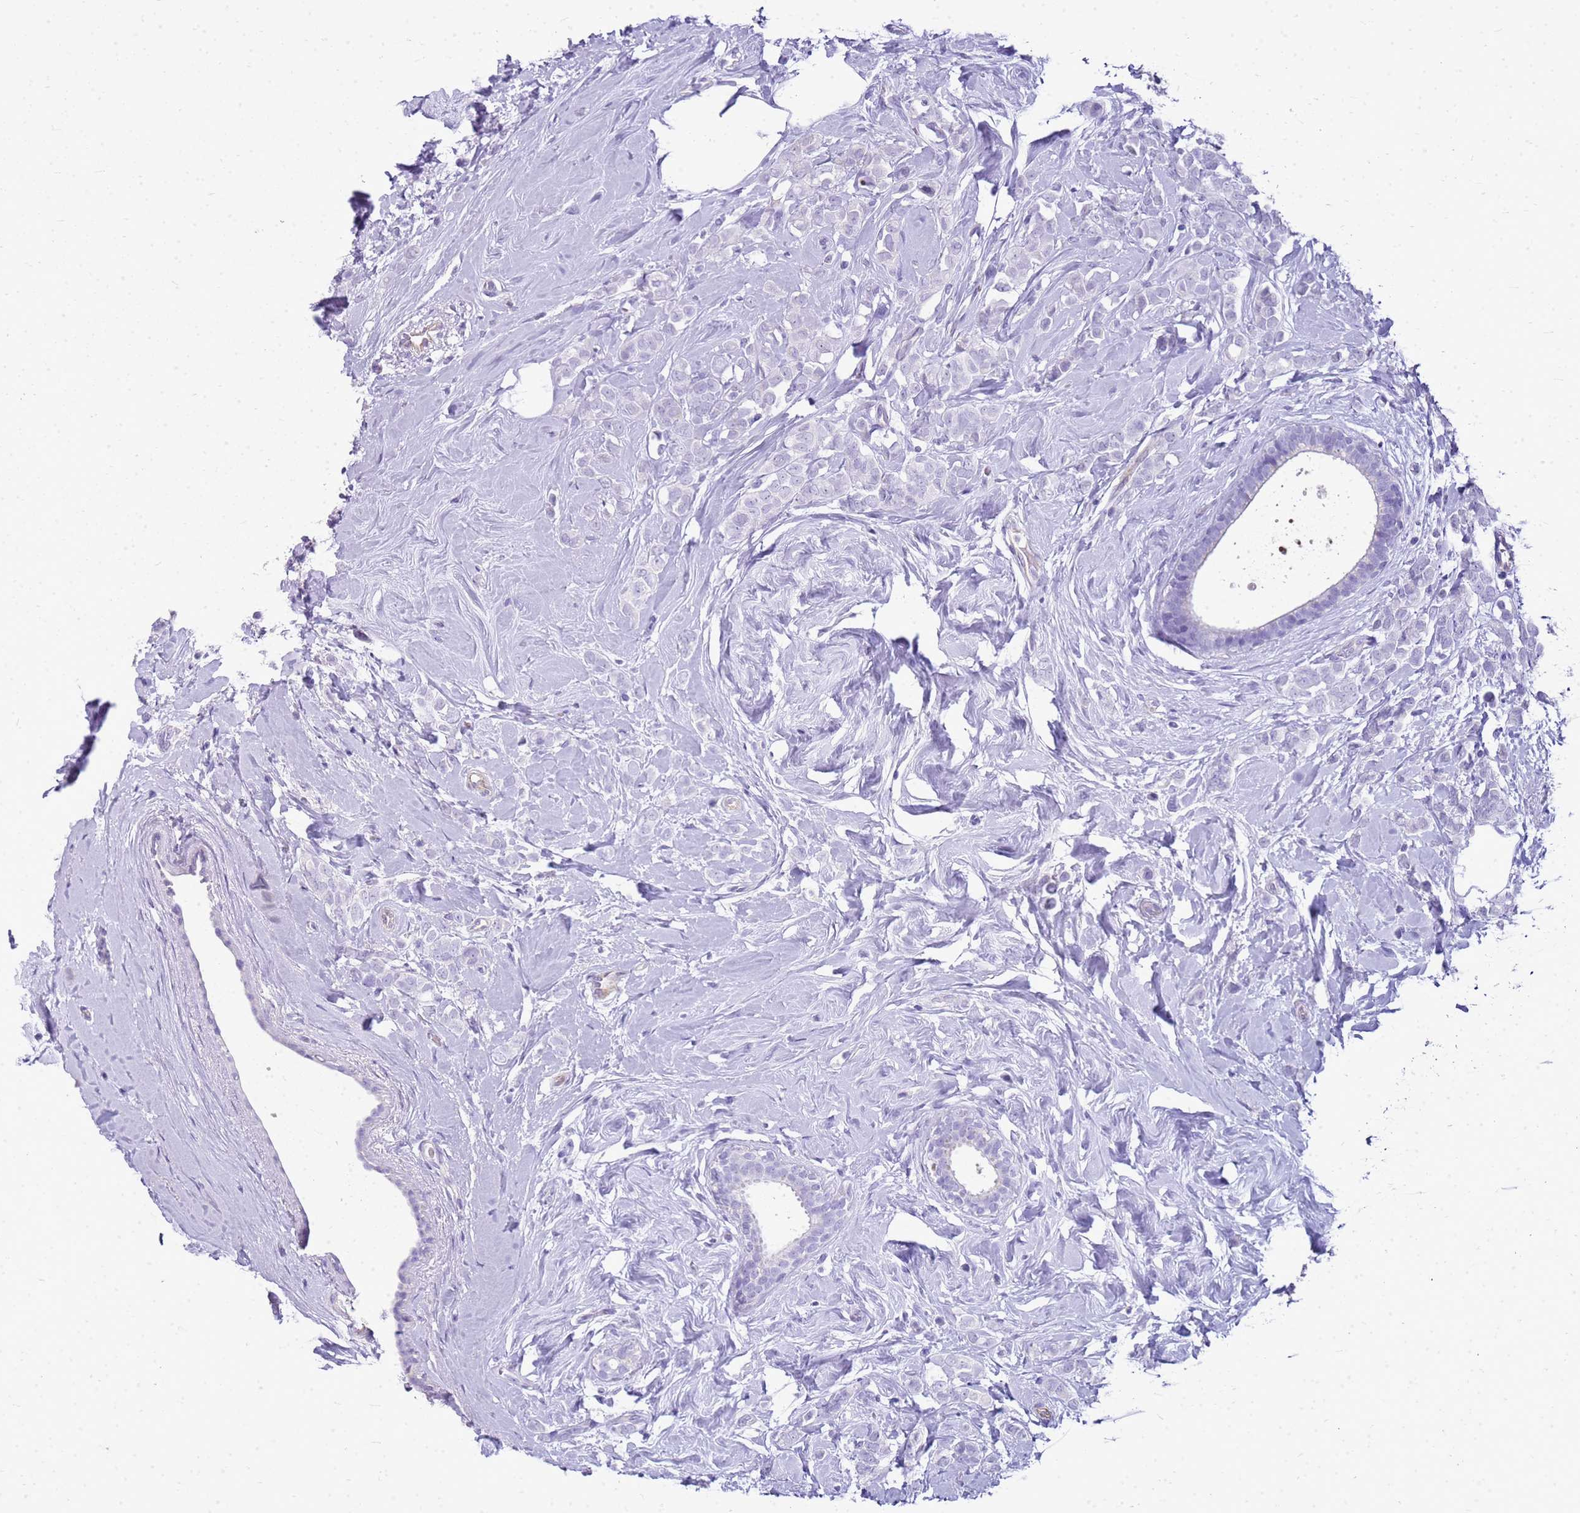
{"staining": {"intensity": "negative", "quantity": "none", "location": "none"}, "tissue": "breast cancer", "cell_type": "Tumor cells", "image_type": "cancer", "snomed": [{"axis": "morphology", "description": "Lobular carcinoma"}, {"axis": "topography", "description": "Breast"}], "caption": "The image displays no staining of tumor cells in breast cancer. (Stains: DAB (3,3'-diaminobenzidine) immunohistochemistry with hematoxylin counter stain, Microscopy: brightfield microscopy at high magnification).", "gene": "SULT1E1", "patient": {"sex": "female", "age": 47}}